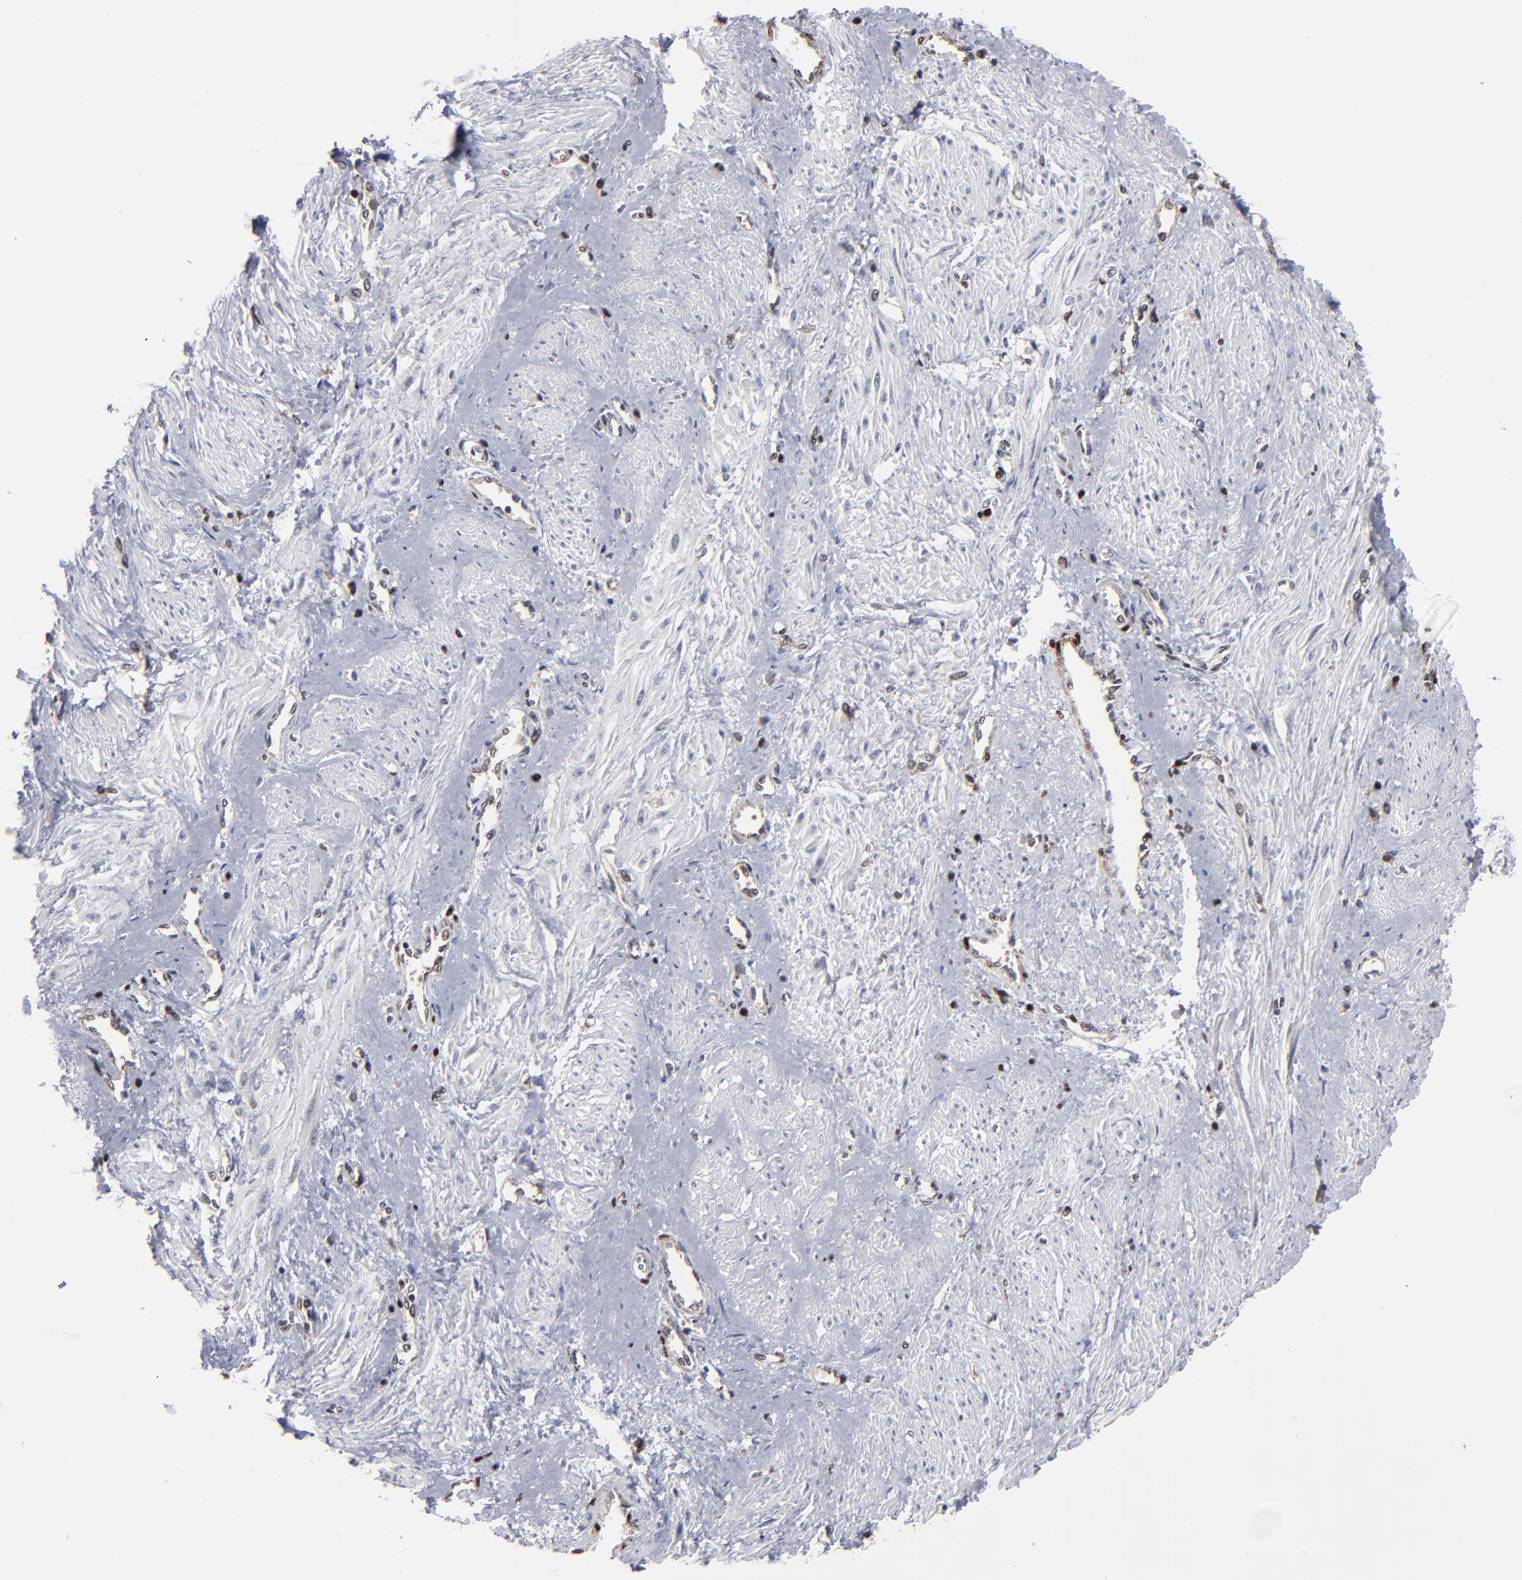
{"staining": {"intensity": "negative", "quantity": "none", "location": "none"}, "tissue": "smooth muscle", "cell_type": "Smooth muscle cells", "image_type": "normal", "snomed": [{"axis": "morphology", "description": "Normal tissue, NOS"}, {"axis": "topography", "description": "Smooth muscle"}, {"axis": "topography", "description": "Uterus"}], "caption": "Protein analysis of benign smooth muscle exhibits no significant staining in smooth muscle cells.", "gene": "KIAA2026", "patient": {"sex": "female", "age": 39}}